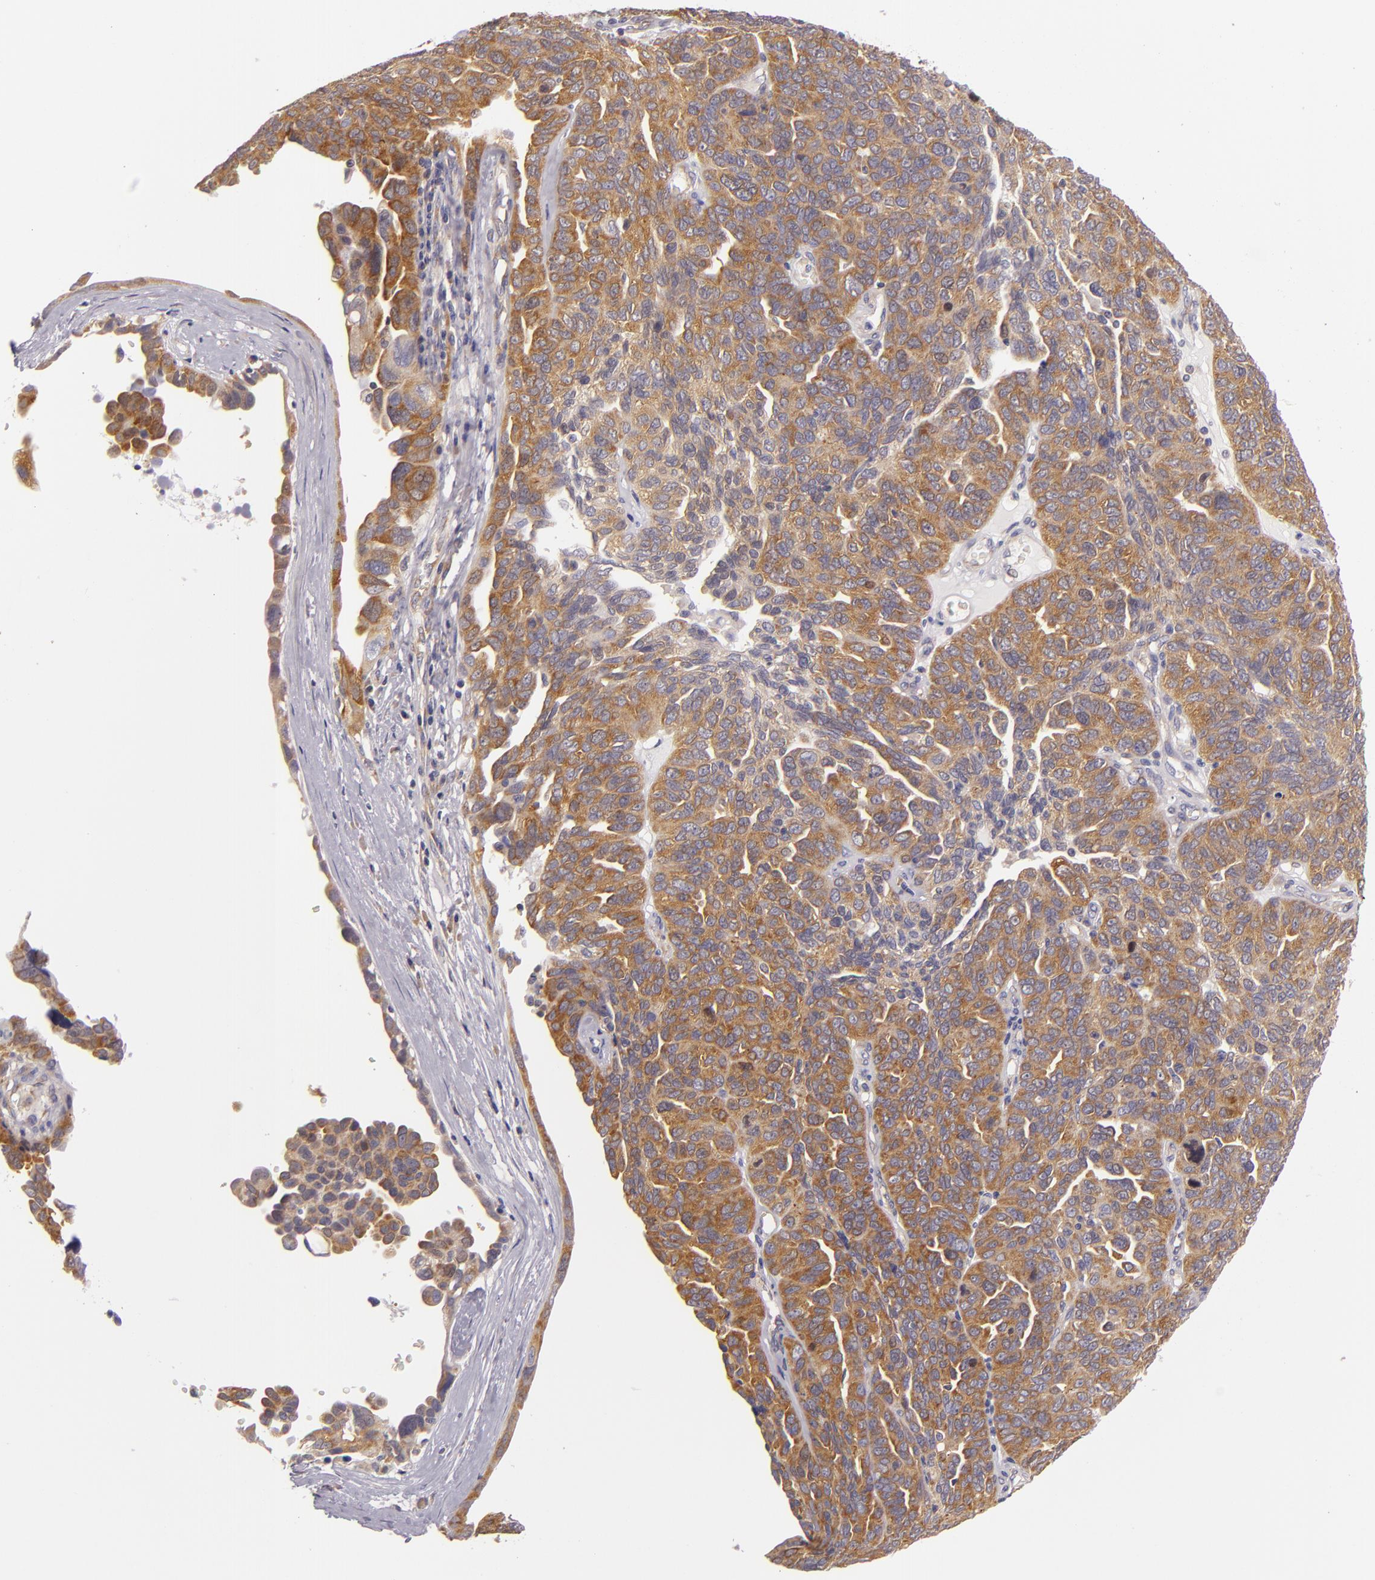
{"staining": {"intensity": "moderate", "quantity": ">75%", "location": "cytoplasmic/membranous"}, "tissue": "ovarian cancer", "cell_type": "Tumor cells", "image_type": "cancer", "snomed": [{"axis": "morphology", "description": "Cystadenocarcinoma, serous, NOS"}, {"axis": "topography", "description": "Ovary"}], "caption": "IHC photomicrograph of human serous cystadenocarcinoma (ovarian) stained for a protein (brown), which reveals medium levels of moderate cytoplasmic/membranous expression in approximately >75% of tumor cells.", "gene": "UPF3B", "patient": {"sex": "female", "age": 64}}